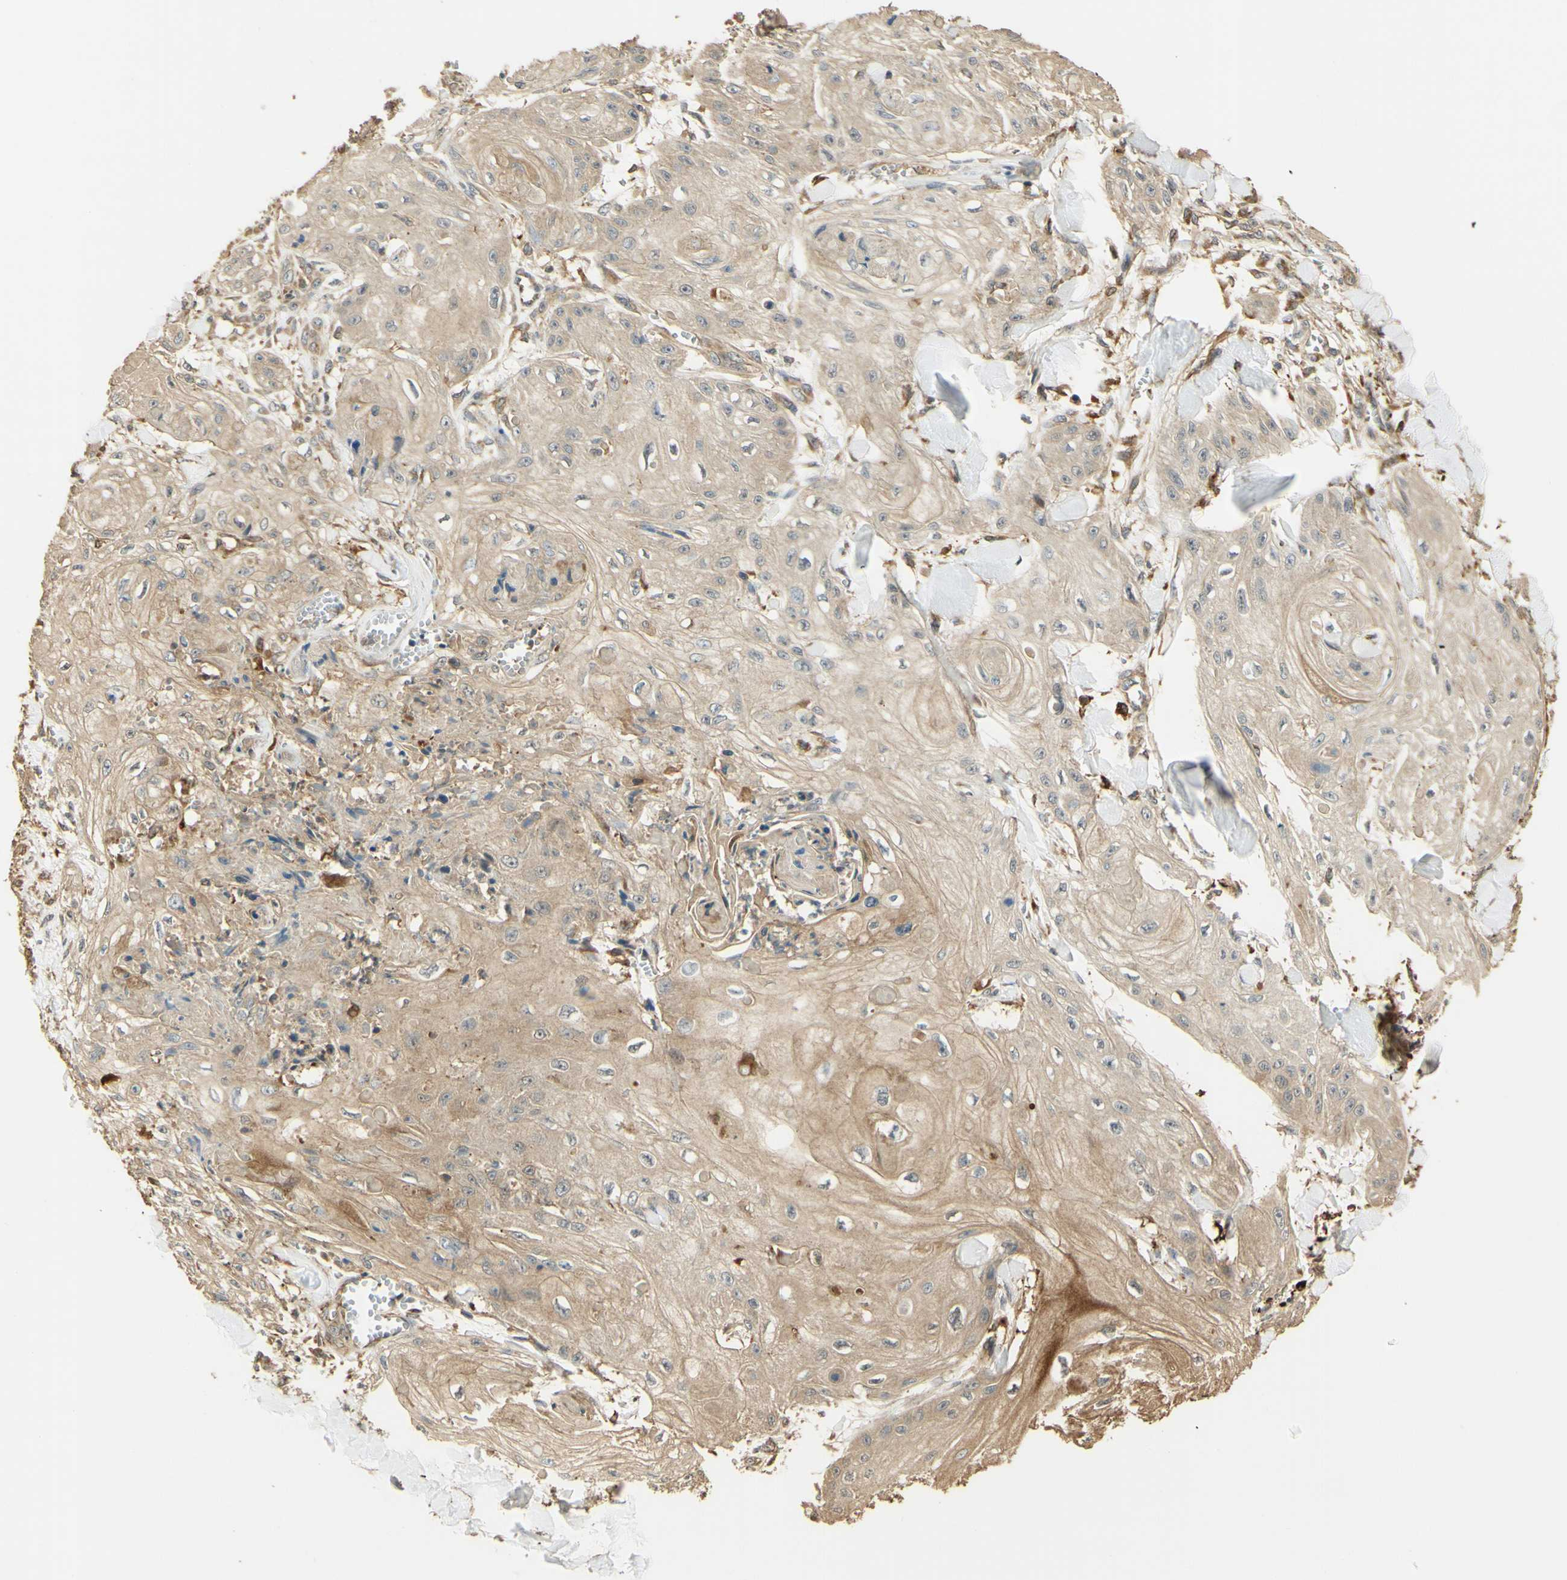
{"staining": {"intensity": "weak", "quantity": ">75%", "location": "cytoplasmic/membranous"}, "tissue": "skin cancer", "cell_type": "Tumor cells", "image_type": "cancer", "snomed": [{"axis": "morphology", "description": "Squamous cell carcinoma, NOS"}, {"axis": "topography", "description": "Skin"}], "caption": "Brown immunohistochemical staining in human skin cancer displays weak cytoplasmic/membranous expression in about >75% of tumor cells. (DAB (3,3'-diaminobenzidine) IHC, brown staining for protein, blue staining for nuclei).", "gene": "AGER", "patient": {"sex": "male", "age": 74}}